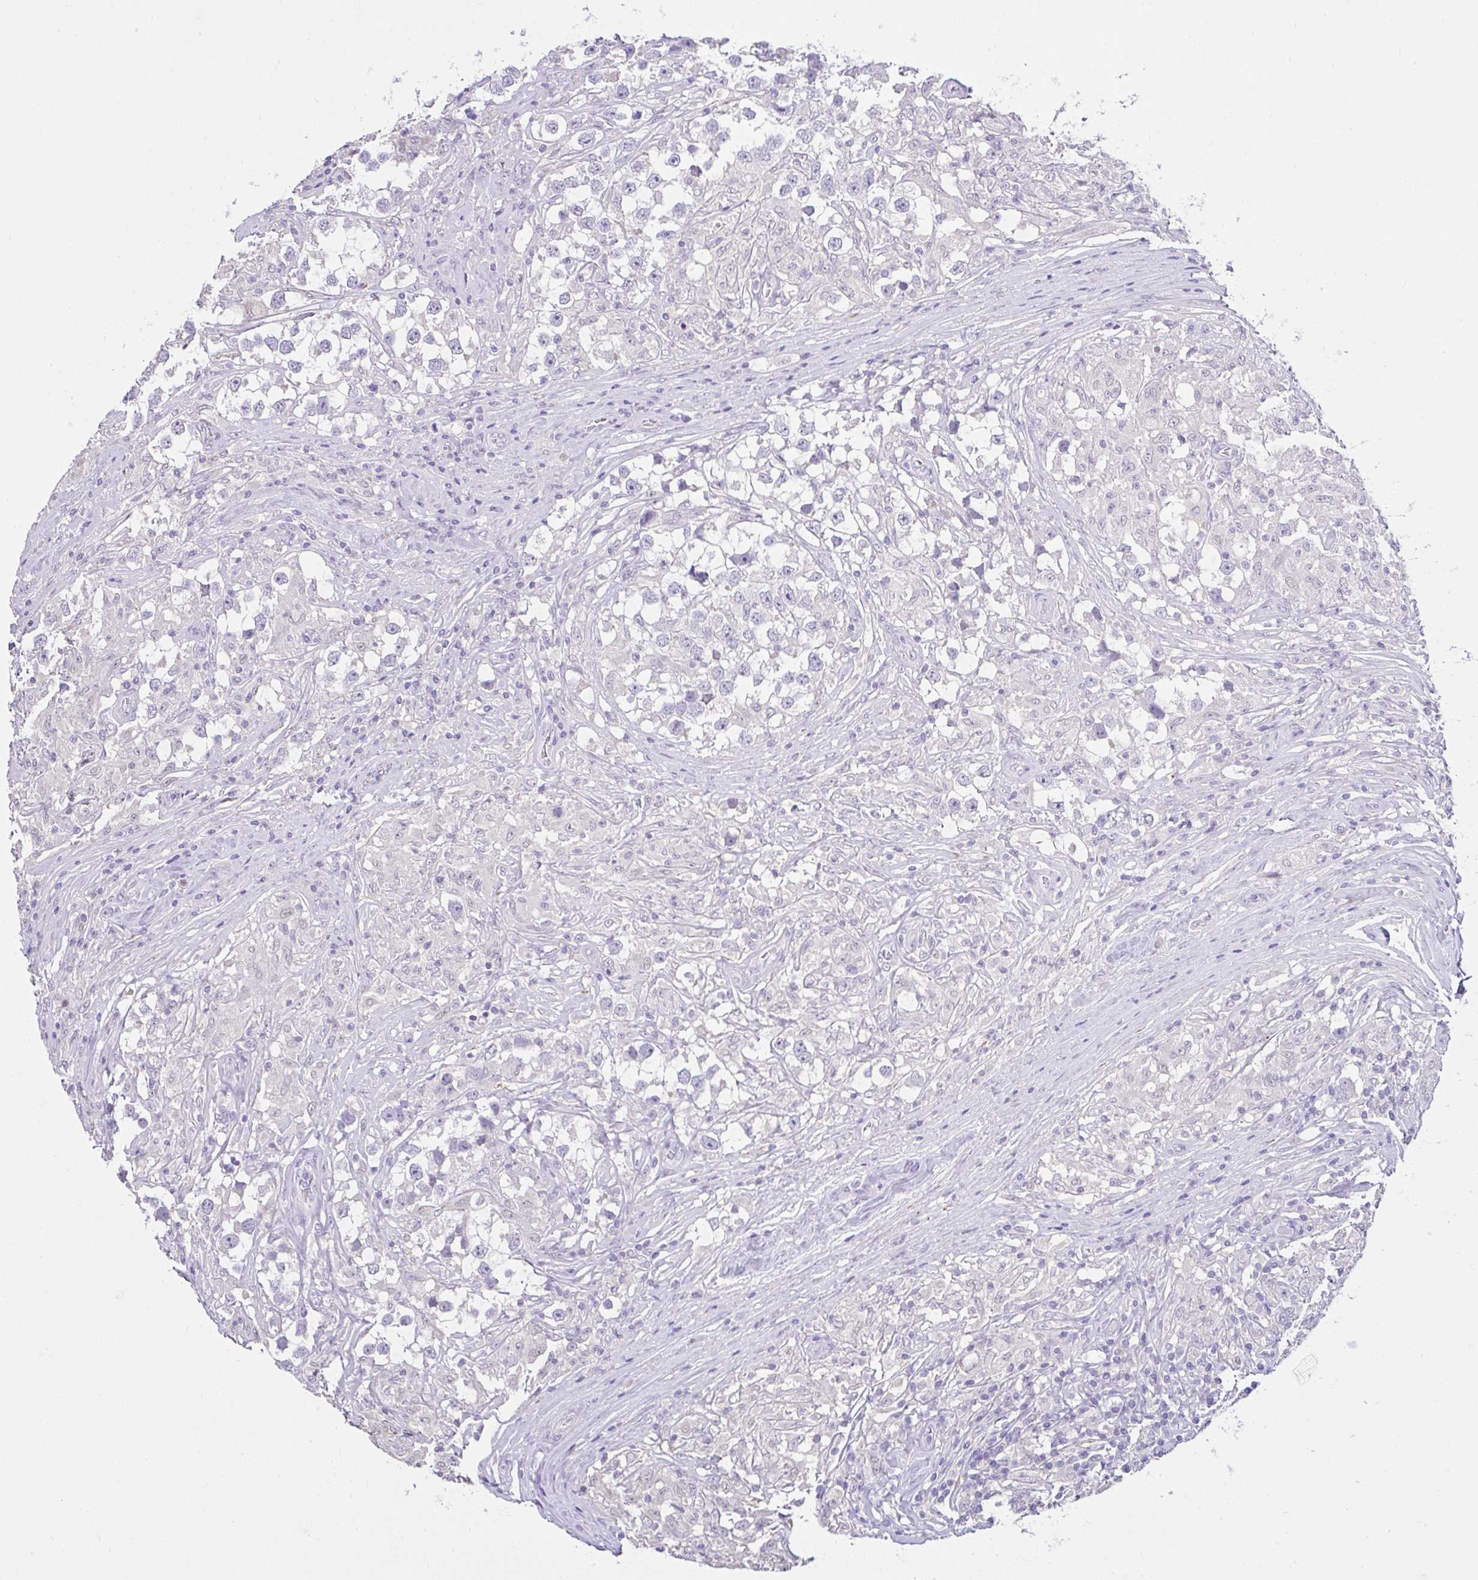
{"staining": {"intensity": "negative", "quantity": "none", "location": "none"}, "tissue": "testis cancer", "cell_type": "Tumor cells", "image_type": "cancer", "snomed": [{"axis": "morphology", "description": "Seminoma, NOS"}, {"axis": "topography", "description": "Testis"}], "caption": "A photomicrograph of testis cancer stained for a protein reveals no brown staining in tumor cells. (Immunohistochemistry, brightfield microscopy, high magnification).", "gene": "CTU1", "patient": {"sex": "male", "age": 46}}